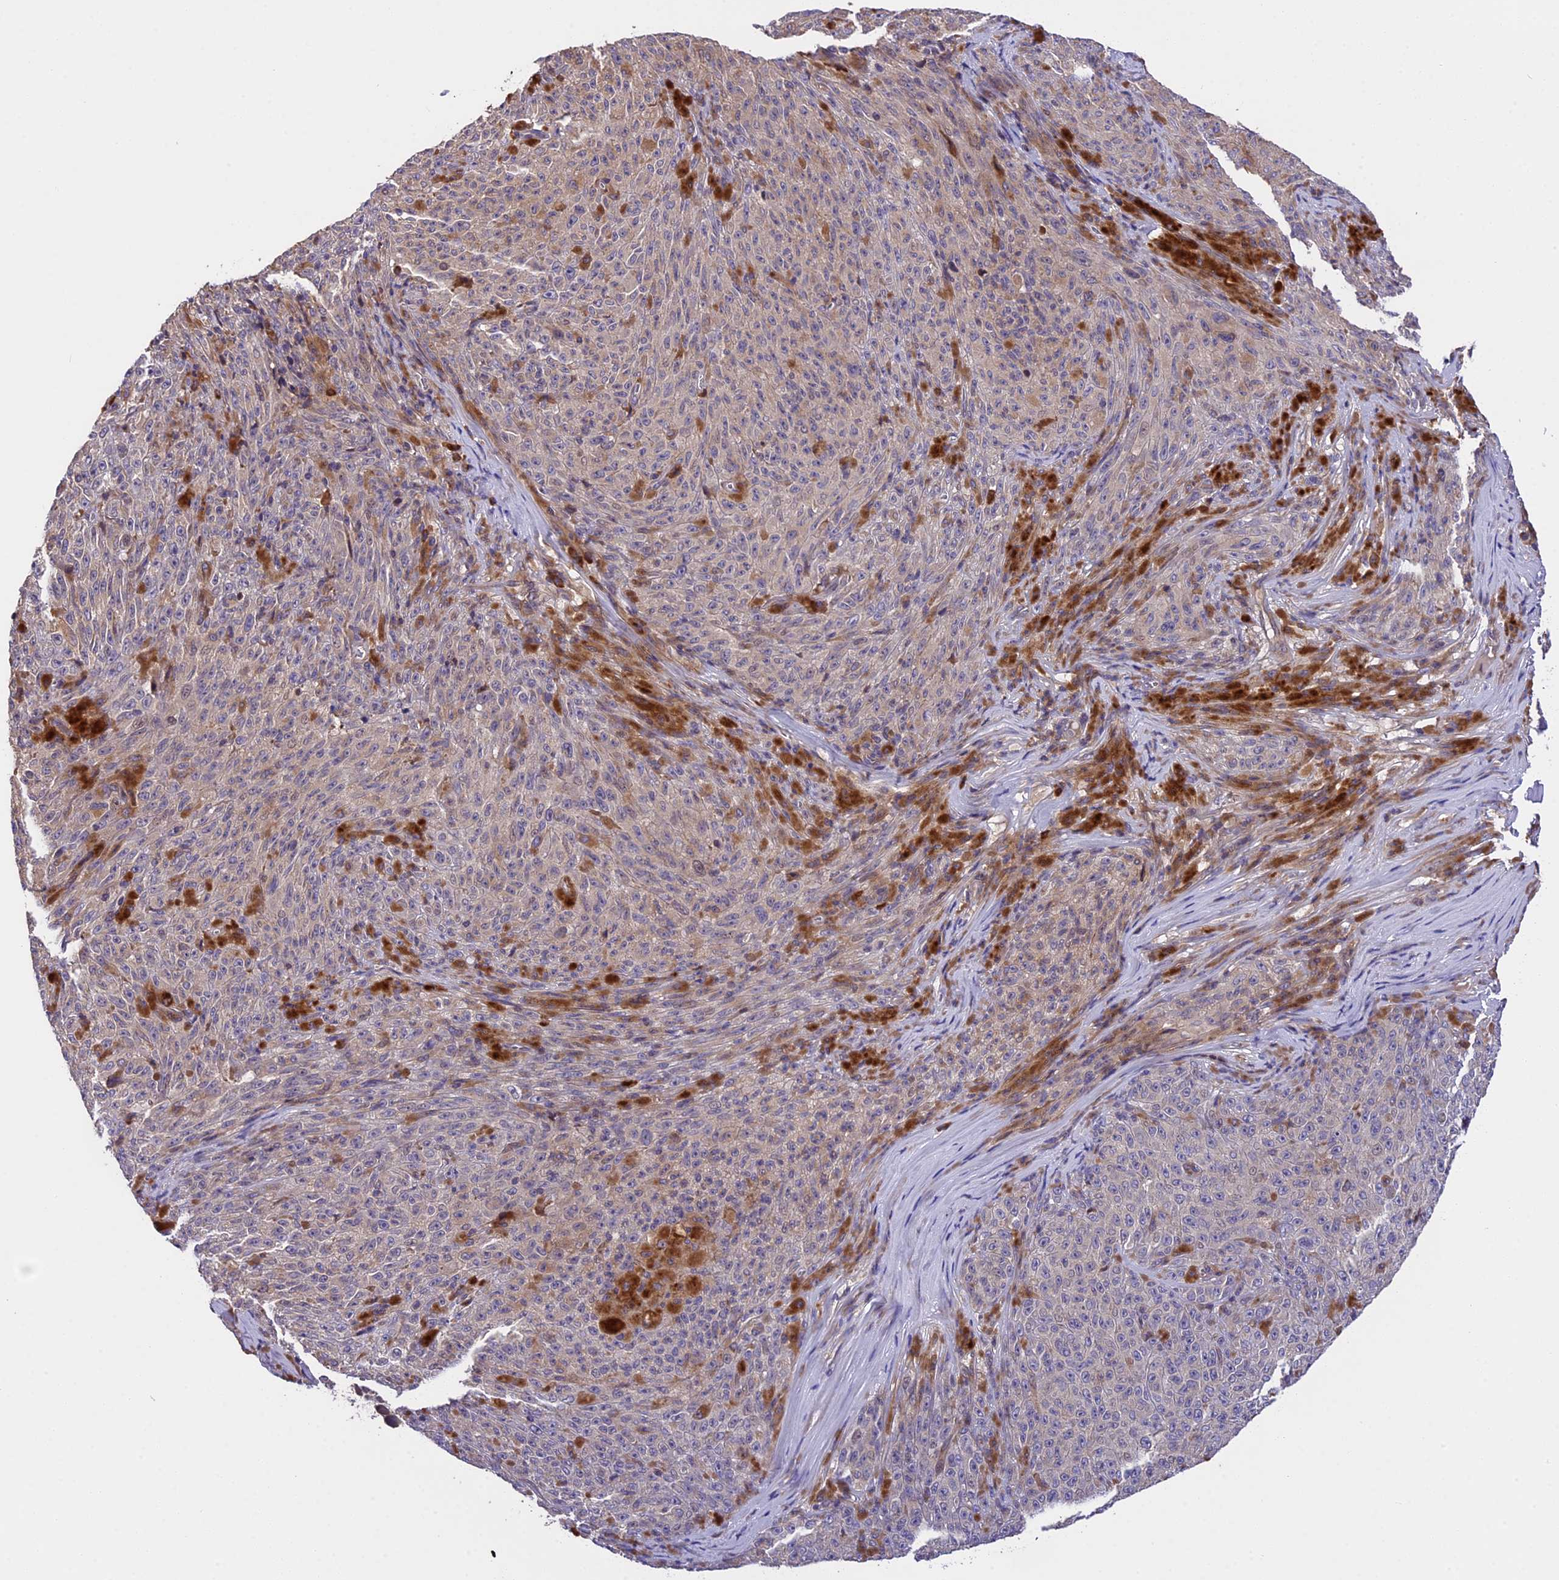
{"staining": {"intensity": "weak", "quantity": "<25%", "location": "cytoplasmic/membranous"}, "tissue": "melanoma", "cell_type": "Tumor cells", "image_type": "cancer", "snomed": [{"axis": "morphology", "description": "Malignant melanoma, NOS"}, {"axis": "topography", "description": "Skin"}], "caption": "Immunohistochemistry image of human malignant melanoma stained for a protein (brown), which reveals no expression in tumor cells. The staining was performed using DAB to visualize the protein expression in brown, while the nuclei were stained in blue with hematoxylin (Magnification: 20x).", "gene": "ABCC10", "patient": {"sex": "female", "age": 82}}